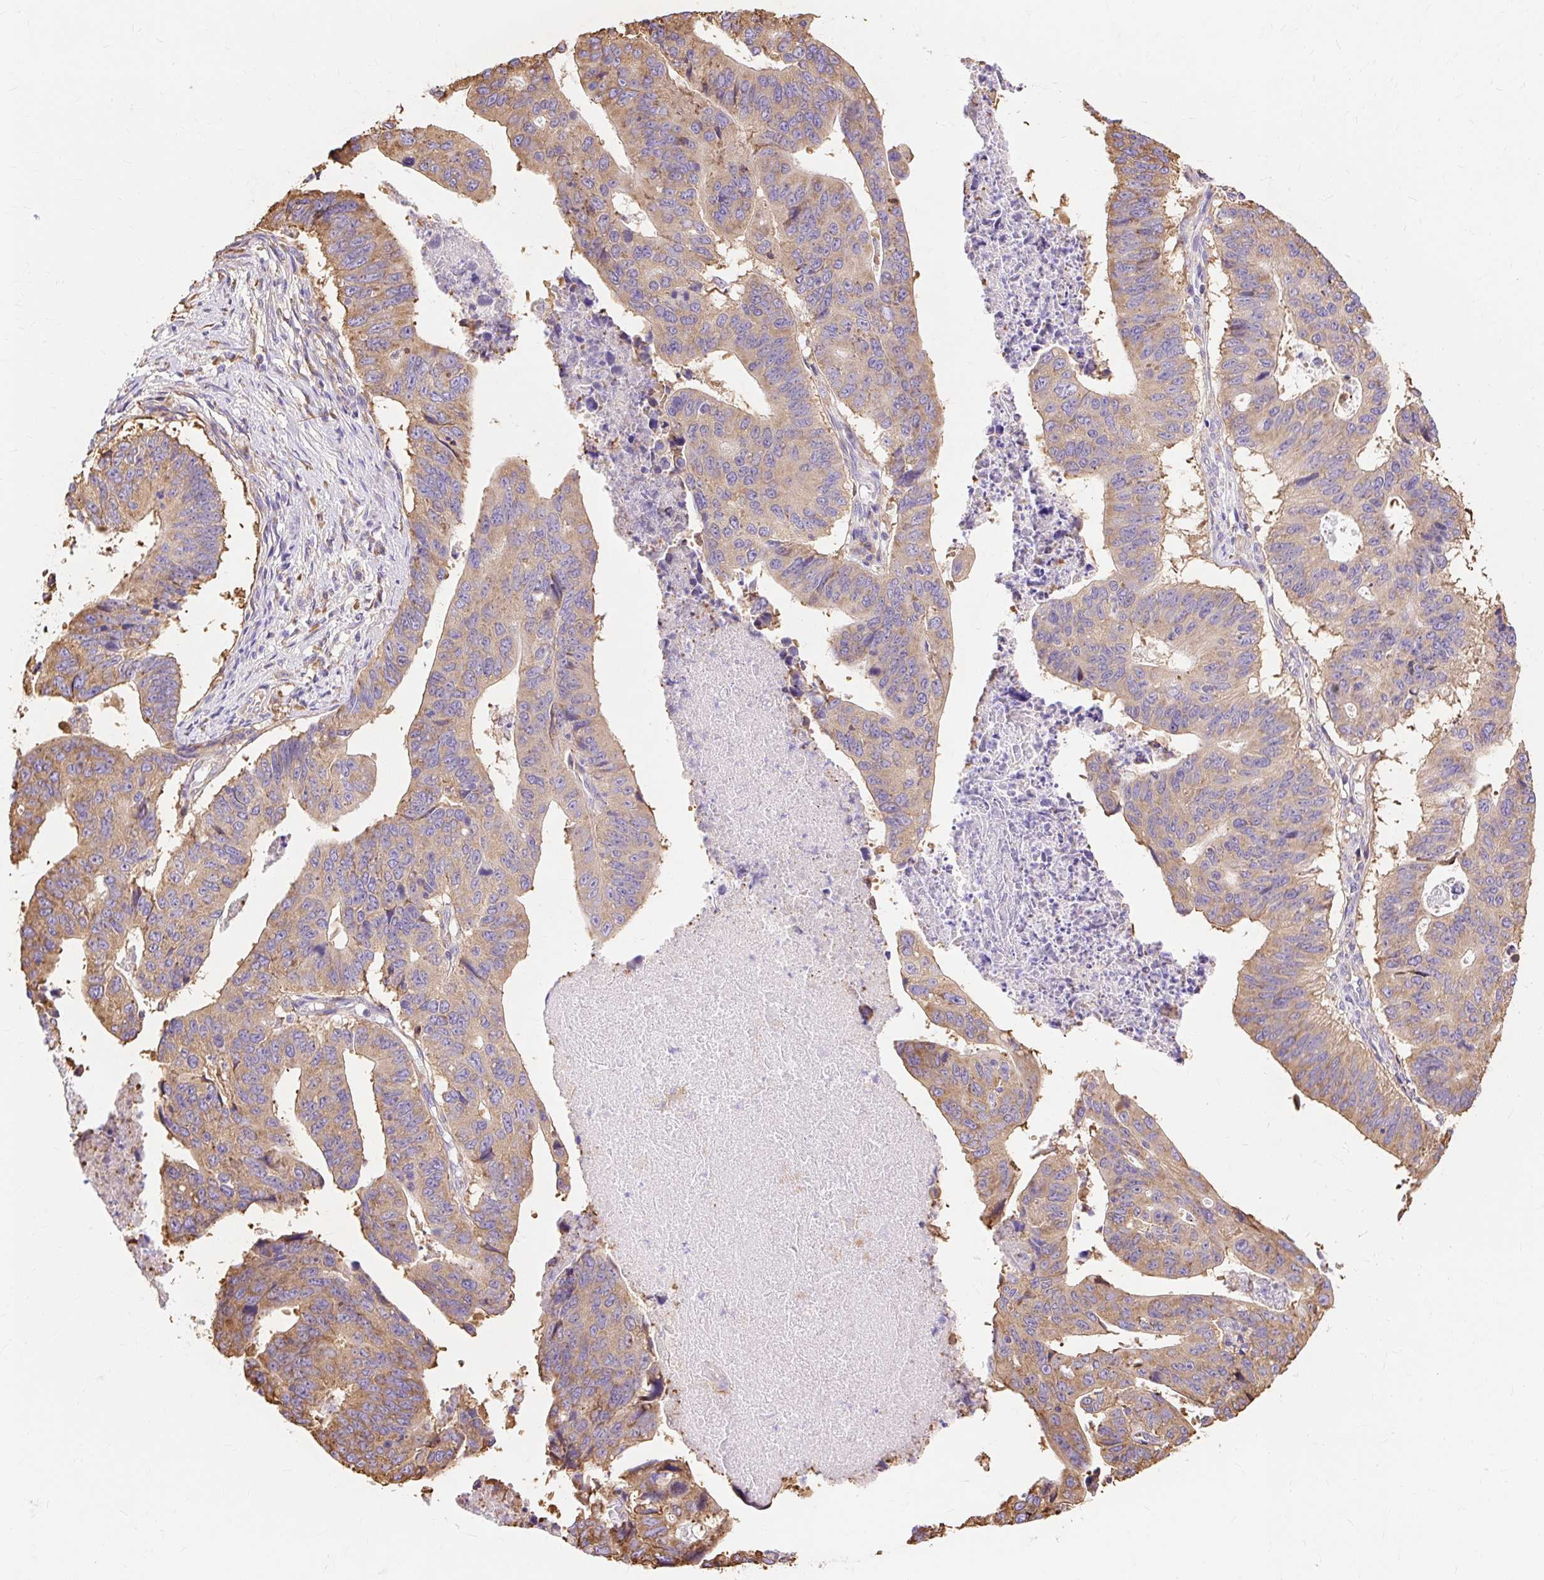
{"staining": {"intensity": "weak", "quantity": ">75%", "location": "cytoplasmic/membranous"}, "tissue": "stomach cancer", "cell_type": "Tumor cells", "image_type": "cancer", "snomed": [{"axis": "morphology", "description": "Adenocarcinoma, NOS"}, {"axis": "topography", "description": "Stomach"}], "caption": "Stomach cancer (adenocarcinoma) stained for a protein reveals weak cytoplasmic/membranous positivity in tumor cells.", "gene": "RPS17", "patient": {"sex": "male", "age": 59}}